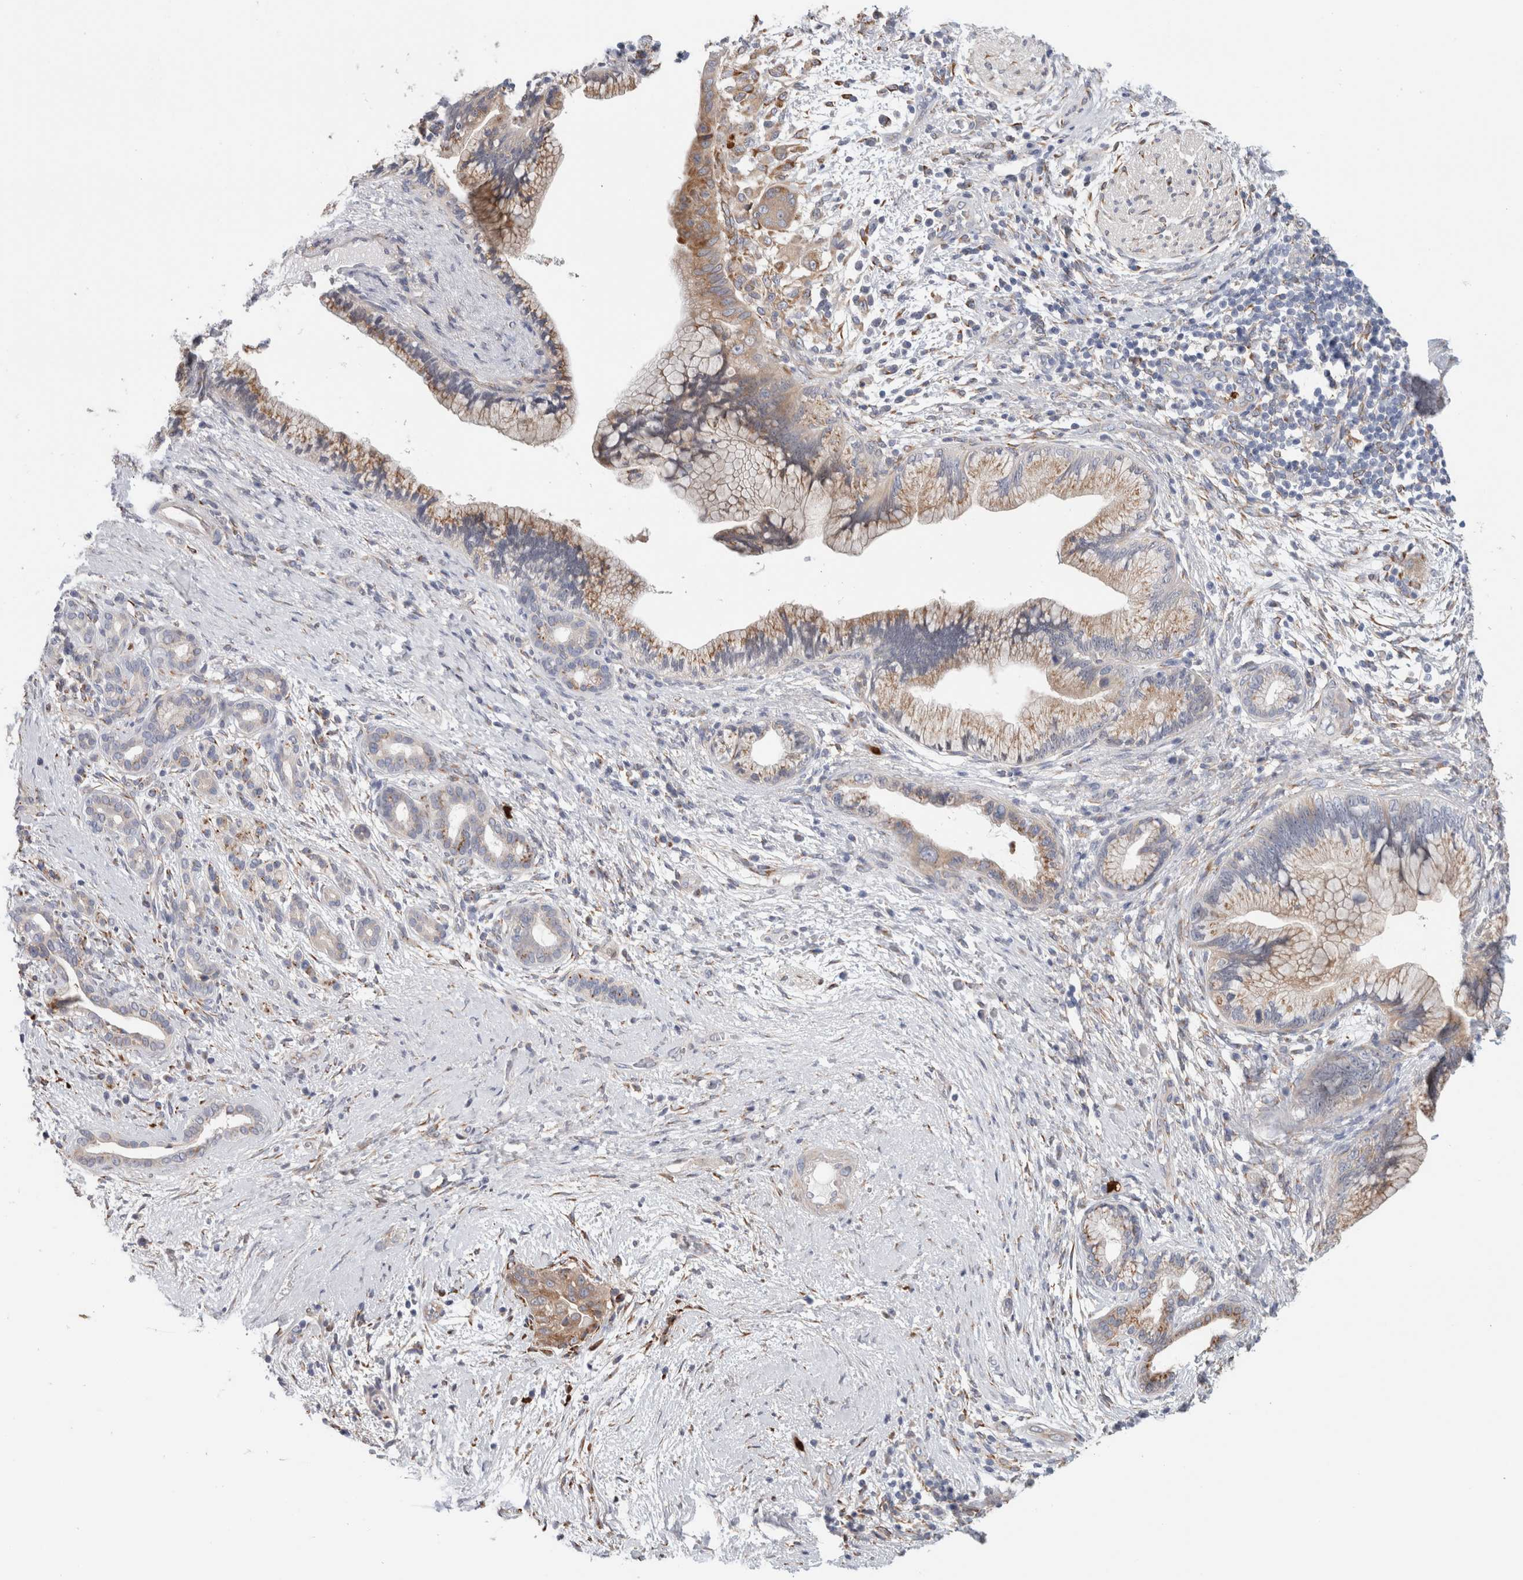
{"staining": {"intensity": "weak", "quantity": "25%-75%", "location": "cytoplasmic/membranous"}, "tissue": "pancreatic cancer", "cell_type": "Tumor cells", "image_type": "cancer", "snomed": [{"axis": "morphology", "description": "Adenocarcinoma, NOS"}, {"axis": "topography", "description": "Pancreas"}], "caption": "Pancreatic cancer (adenocarcinoma) was stained to show a protein in brown. There is low levels of weak cytoplasmic/membranous expression in about 25%-75% of tumor cells.", "gene": "P4HA1", "patient": {"sex": "male", "age": 59}}